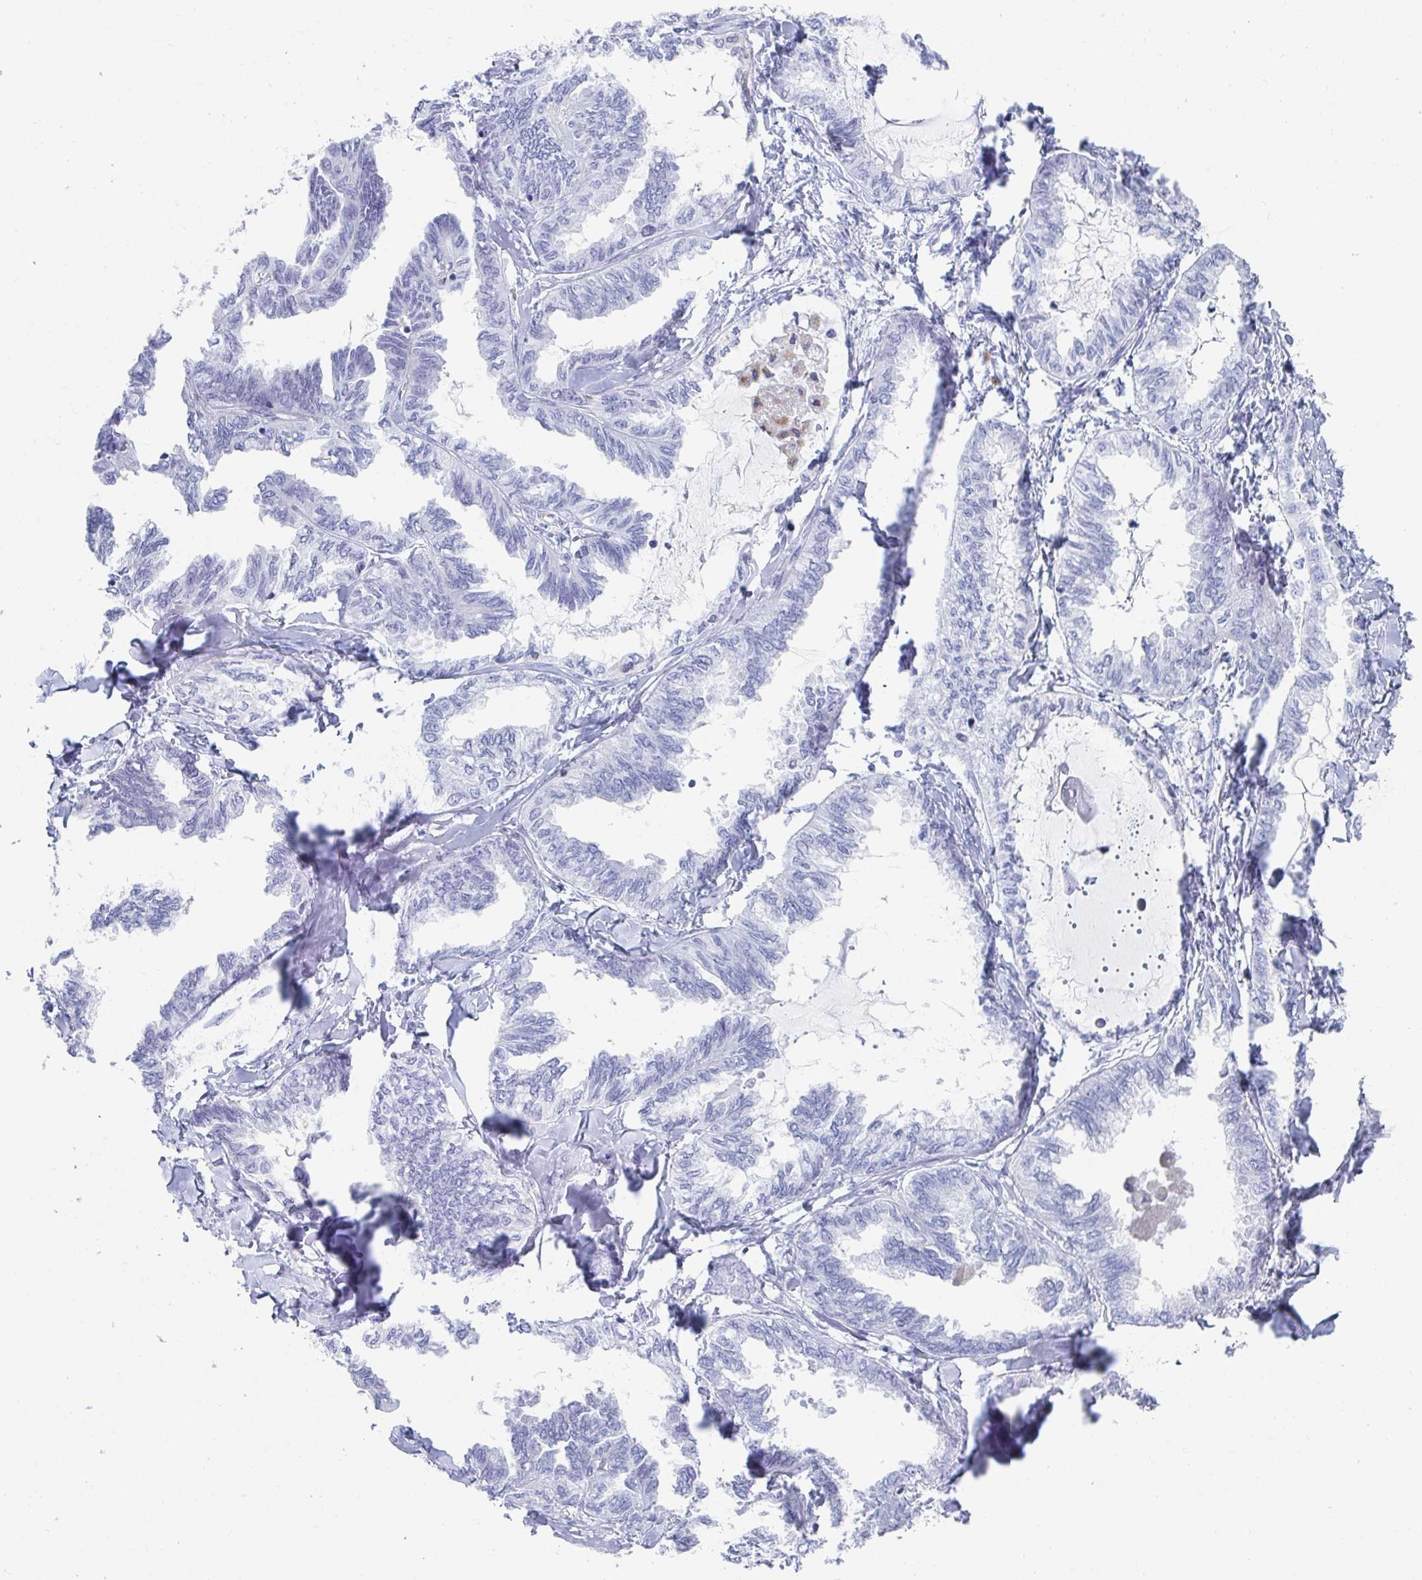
{"staining": {"intensity": "negative", "quantity": "none", "location": "none"}, "tissue": "ovarian cancer", "cell_type": "Tumor cells", "image_type": "cancer", "snomed": [{"axis": "morphology", "description": "Carcinoma, endometroid"}, {"axis": "topography", "description": "Ovary"}], "caption": "The photomicrograph reveals no significant positivity in tumor cells of ovarian endometroid carcinoma.", "gene": "ZFP82", "patient": {"sex": "female", "age": 70}}